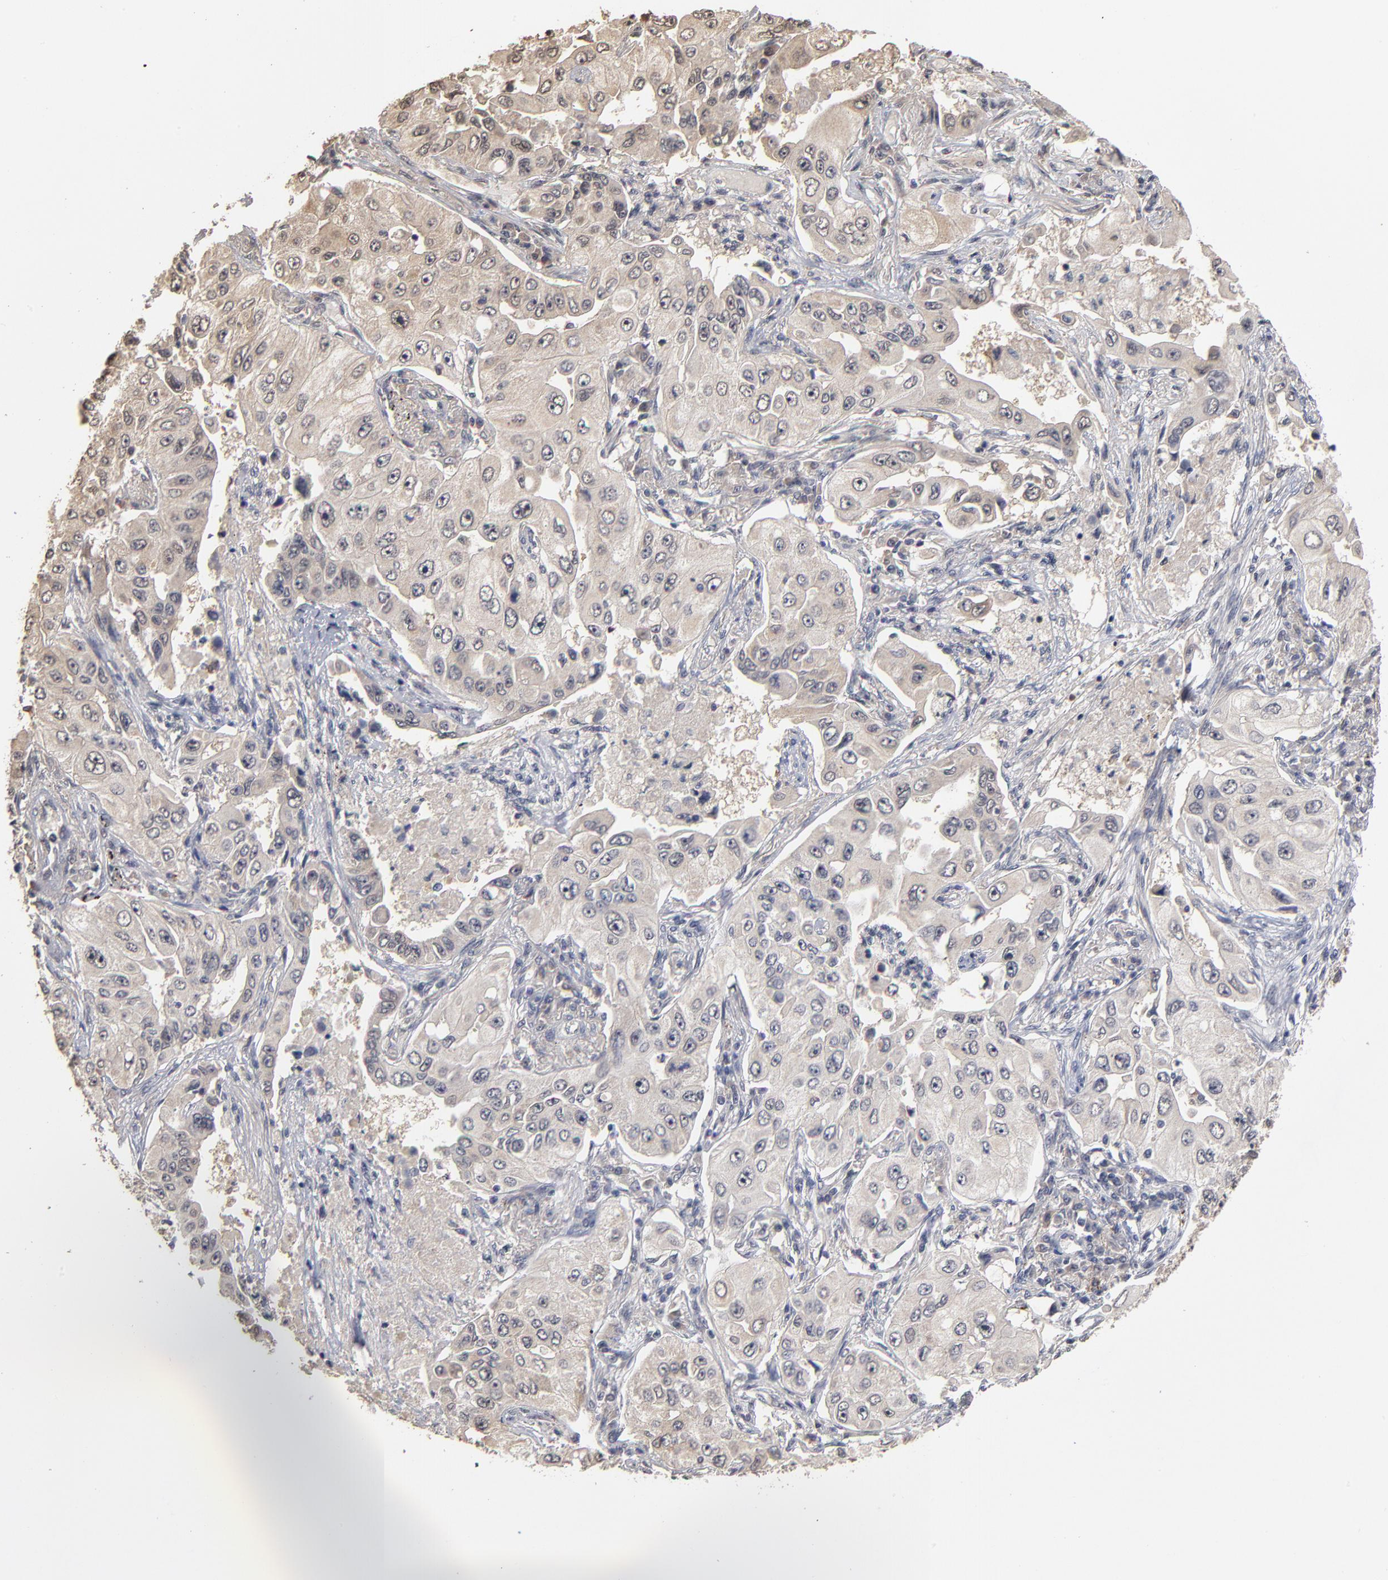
{"staining": {"intensity": "weak", "quantity": "25%-75%", "location": "cytoplasmic/membranous"}, "tissue": "lung cancer", "cell_type": "Tumor cells", "image_type": "cancer", "snomed": [{"axis": "morphology", "description": "Adenocarcinoma, NOS"}, {"axis": "topography", "description": "Lung"}], "caption": "An immunohistochemistry (IHC) photomicrograph of neoplastic tissue is shown. Protein staining in brown shows weak cytoplasmic/membranous positivity in lung cancer within tumor cells.", "gene": "ASB8", "patient": {"sex": "male", "age": 84}}